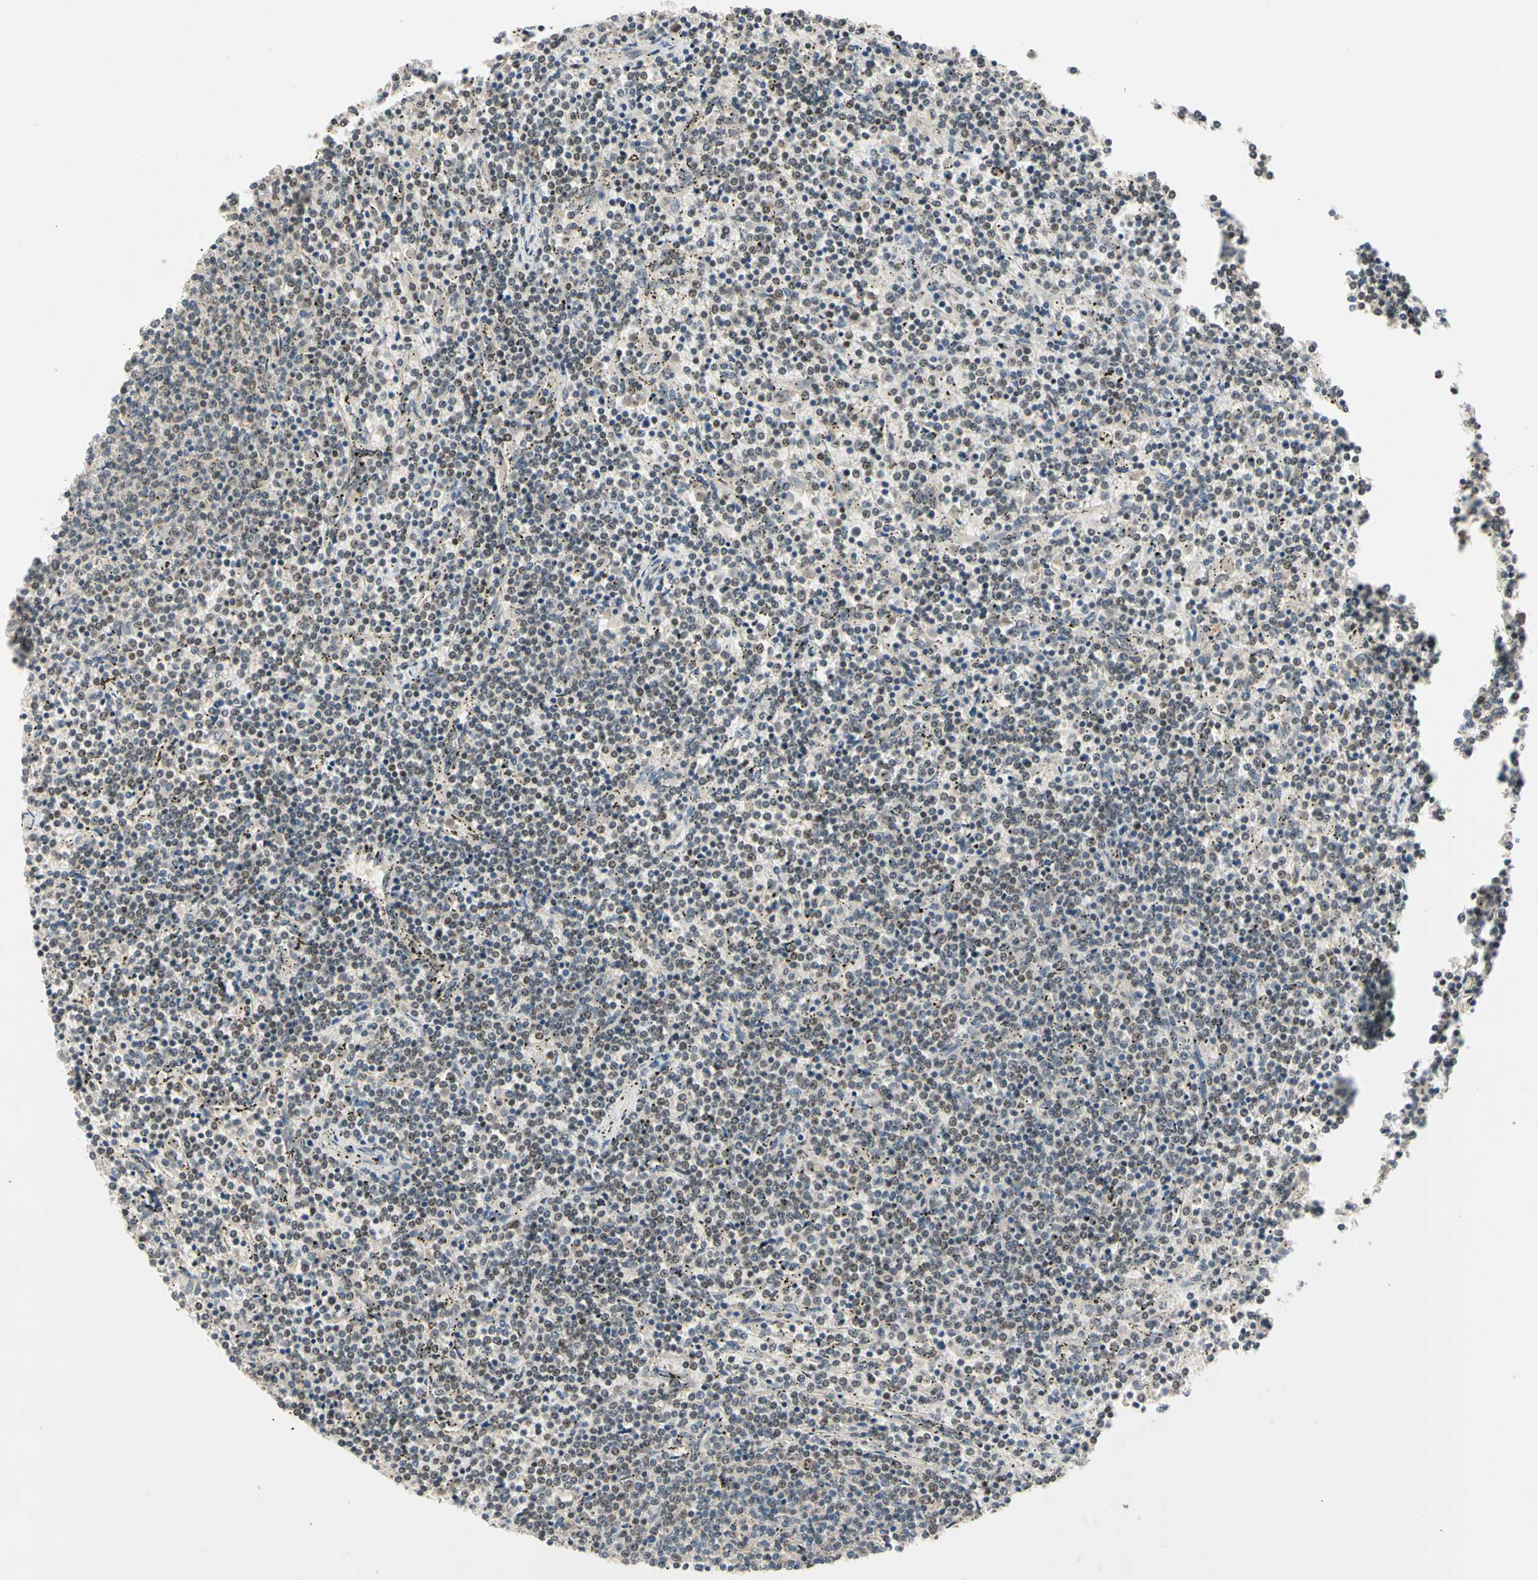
{"staining": {"intensity": "negative", "quantity": "none", "location": "none"}, "tissue": "lymphoma", "cell_type": "Tumor cells", "image_type": "cancer", "snomed": [{"axis": "morphology", "description": "Malignant lymphoma, non-Hodgkin's type, Low grade"}, {"axis": "topography", "description": "Spleen"}], "caption": "Malignant lymphoma, non-Hodgkin's type (low-grade) stained for a protein using immunohistochemistry (IHC) reveals no expression tumor cells.", "gene": "RIOX2", "patient": {"sex": "female", "age": 50}}